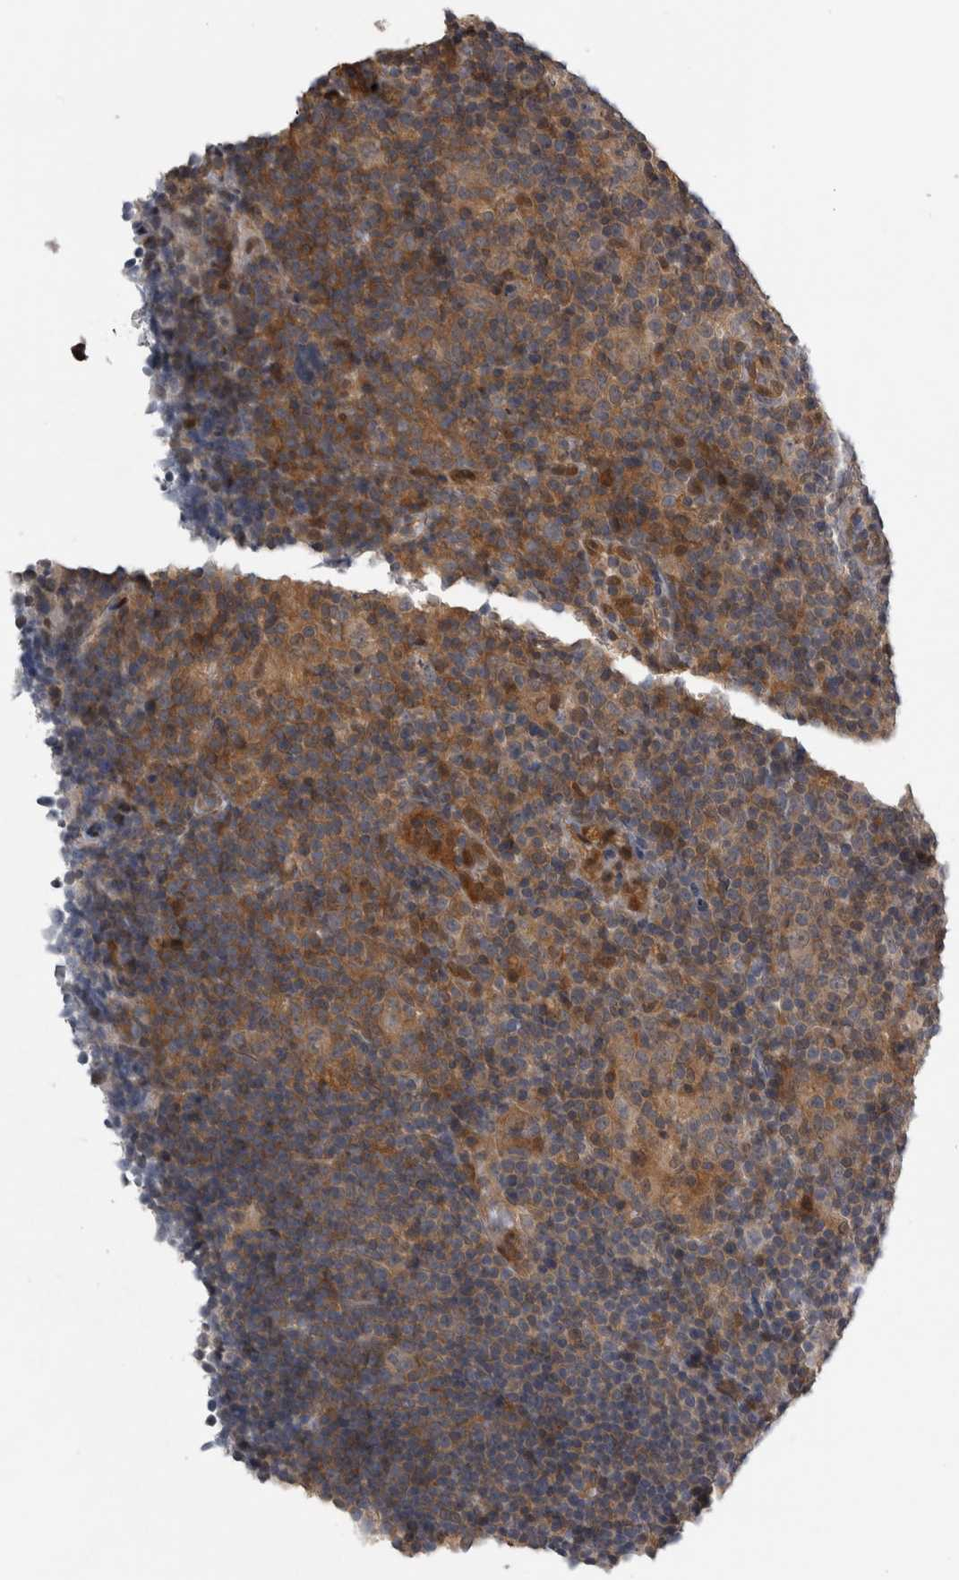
{"staining": {"intensity": "weak", "quantity": "<25%", "location": "cytoplasmic/membranous"}, "tissue": "lymphoma", "cell_type": "Tumor cells", "image_type": "cancer", "snomed": [{"axis": "morphology", "description": "Hodgkin's disease, NOS"}, {"axis": "topography", "description": "Lymph node"}], "caption": "Tumor cells are negative for brown protein staining in Hodgkin's disease.", "gene": "NAPRT", "patient": {"sex": "female", "age": 57}}